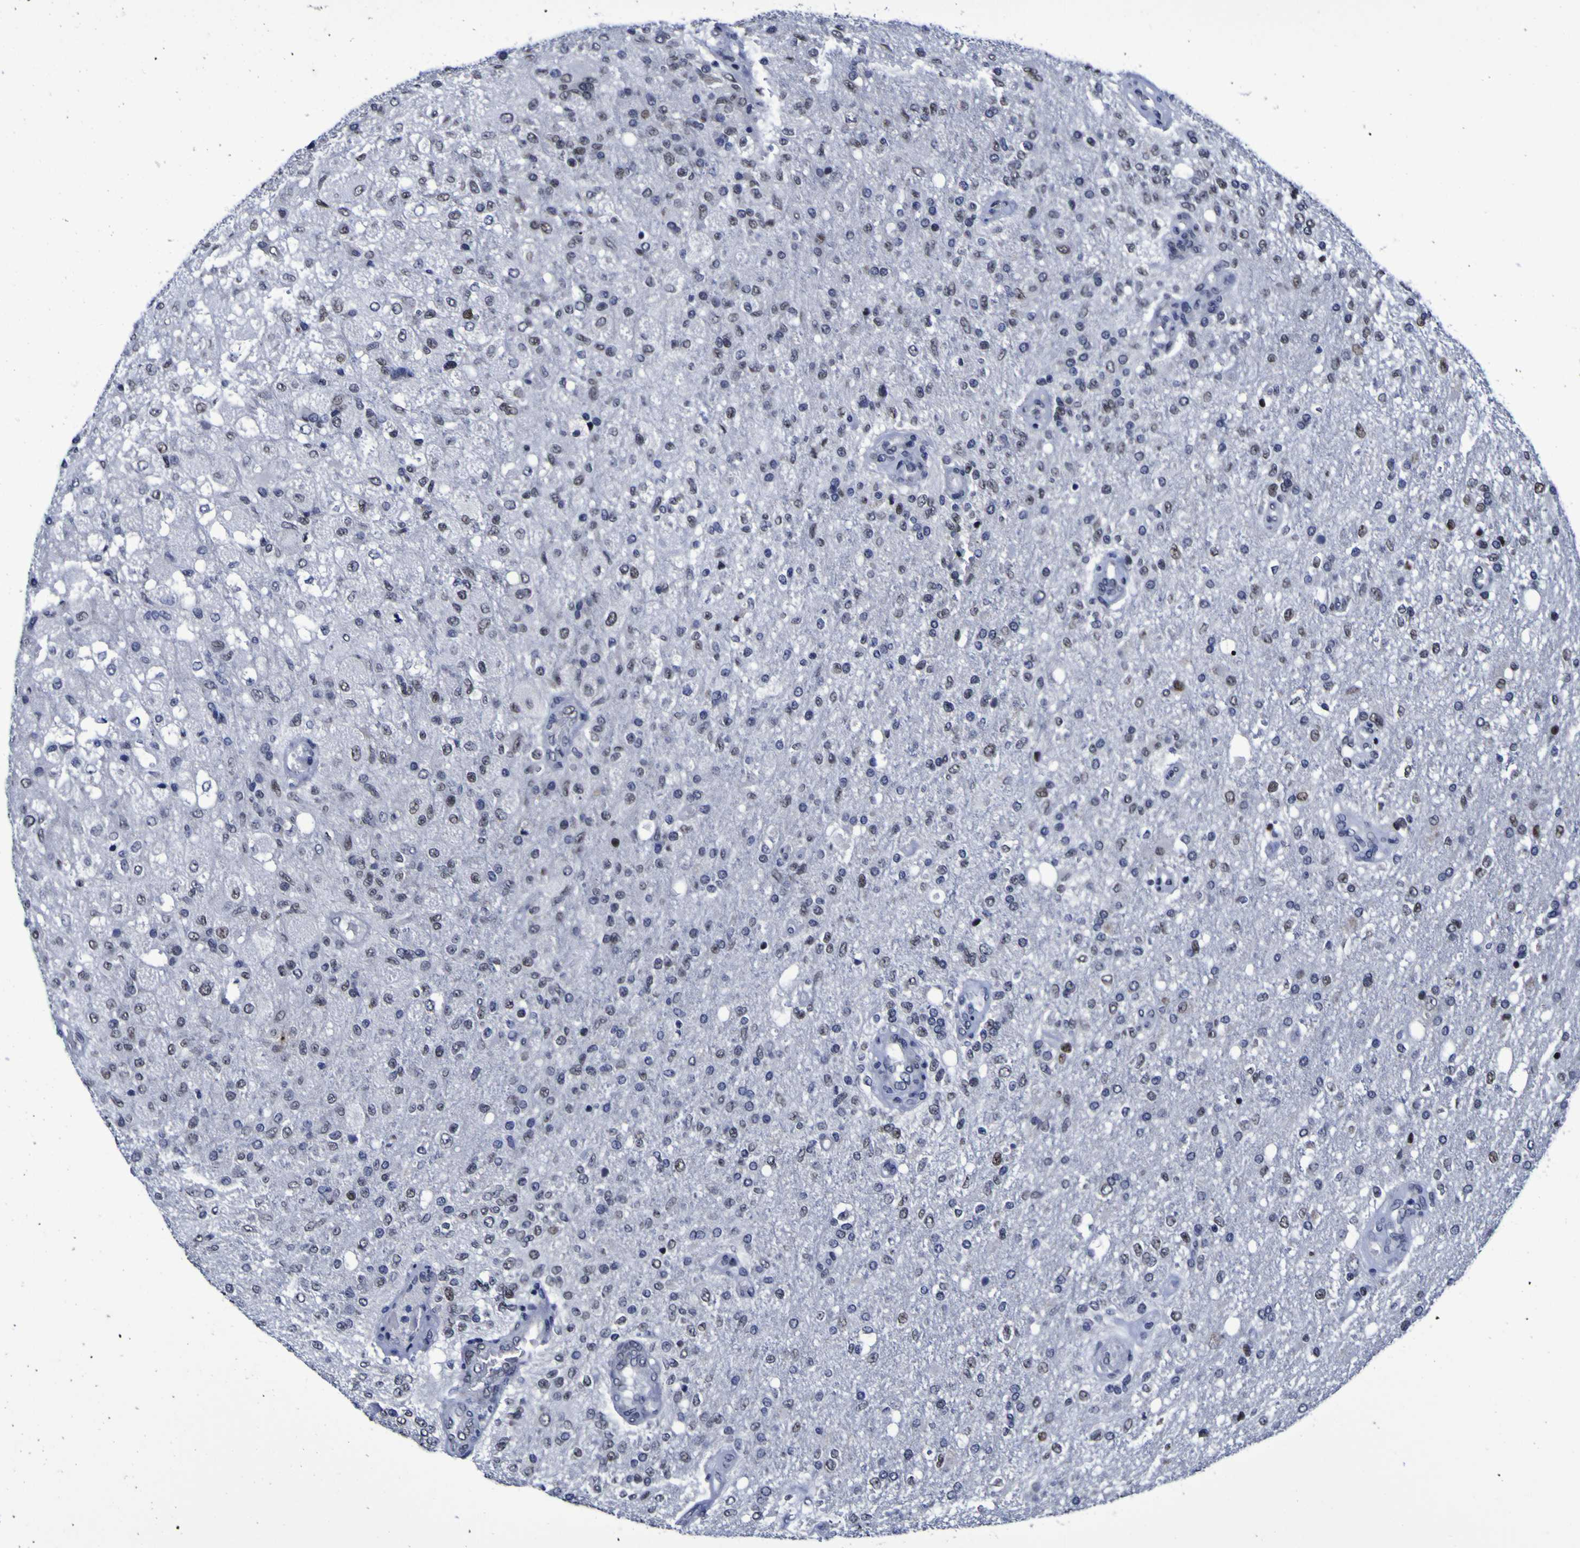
{"staining": {"intensity": "strong", "quantity": "25%-75%", "location": "nuclear"}, "tissue": "glioma", "cell_type": "Tumor cells", "image_type": "cancer", "snomed": [{"axis": "morphology", "description": "Normal tissue, NOS"}, {"axis": "morphology", "description": "Glioma, malignant, High grade"}, {"axis": "topography", "description": "Cerebral cortex"}], "caption": "Glioma tissue reveals strong nuclear expression in about 25%-75% of tumor cells, visualized by immunohistochemistry. Ihc stains the protein of interest in brown and the nuclei are stained blue.", "gene": "MBD3", "patient": {"sex": "male", "age": 77}}